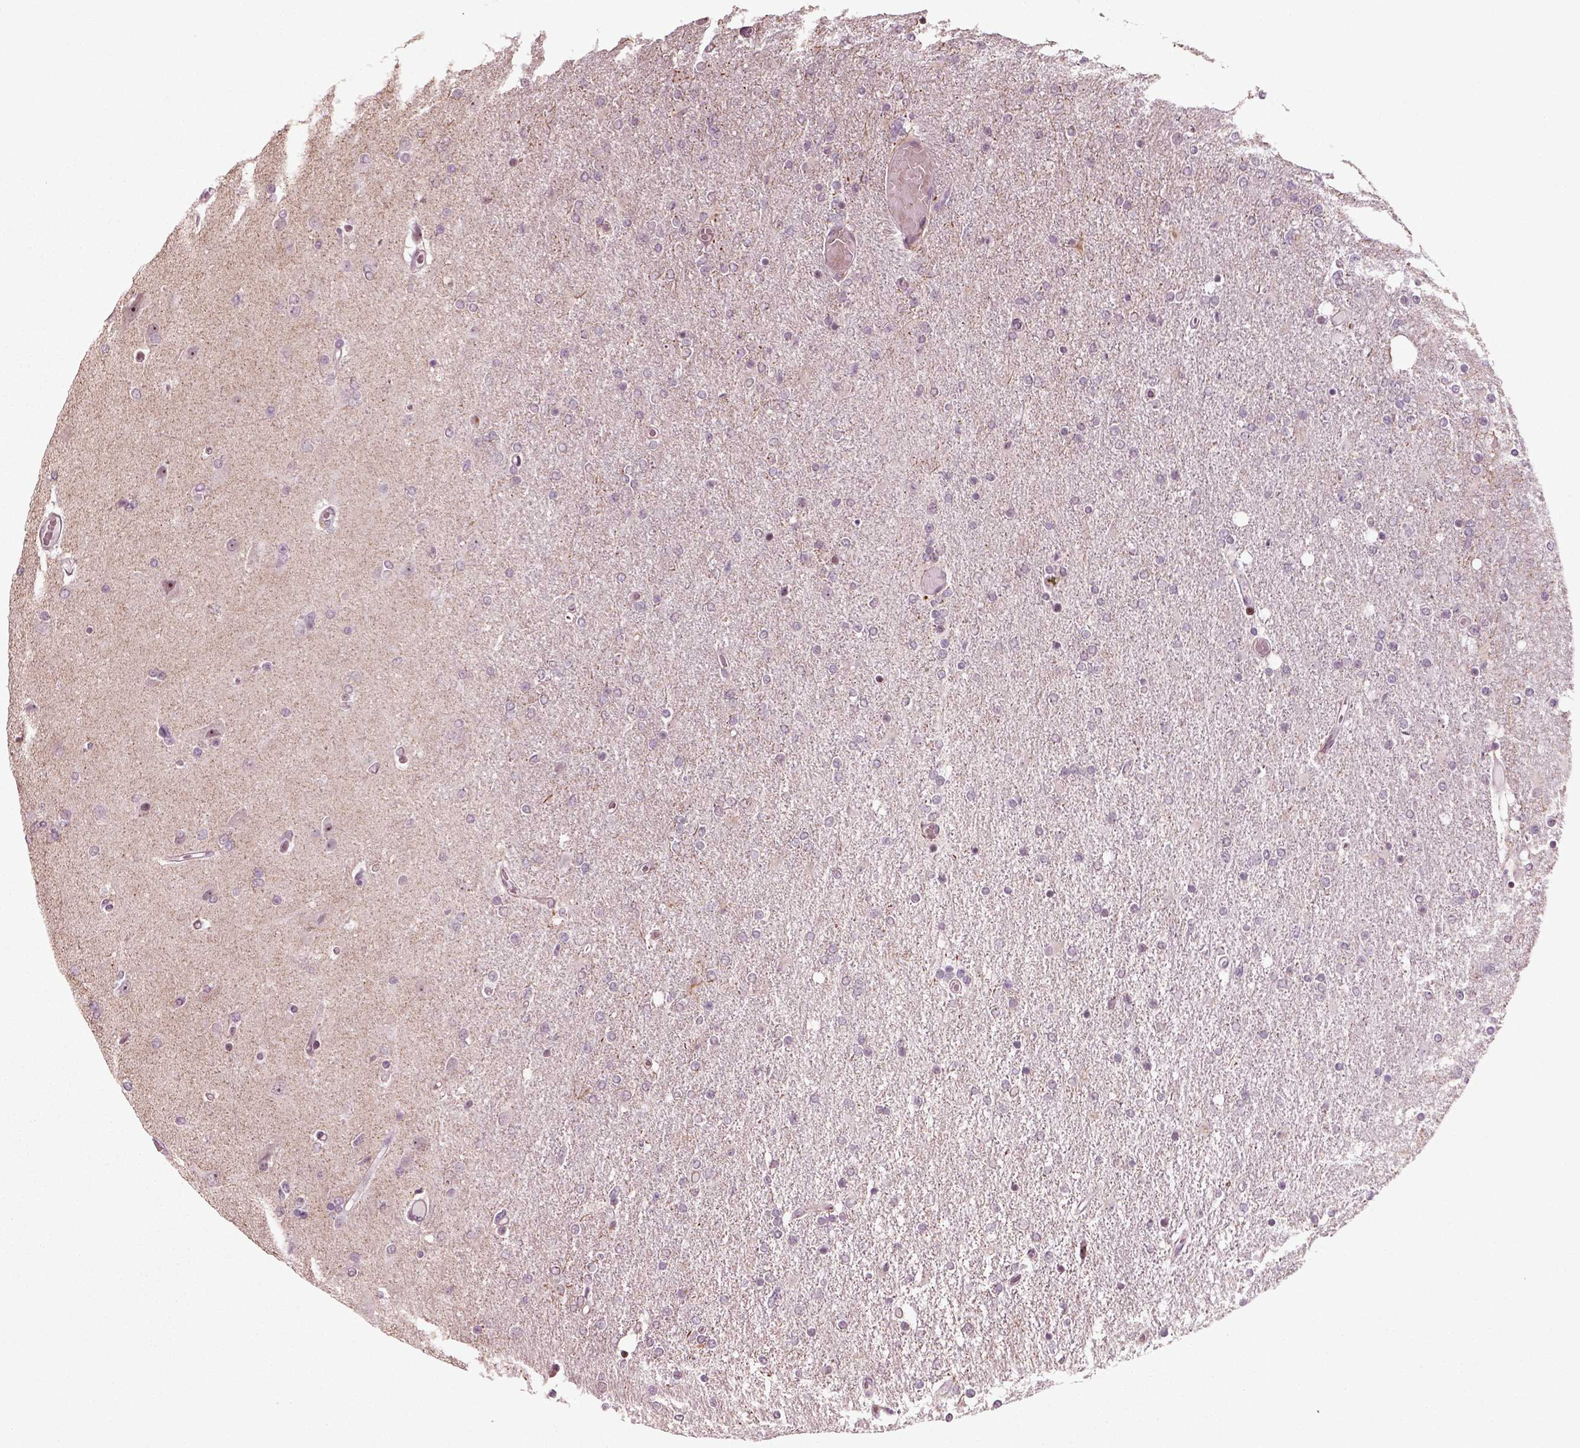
{"staining": {"intensity": "negative", "quantity": "none", "location": "none"}, "tissue": "glioma", "cell_type": "Tumor cells", "image_type": "cancer", "snomed": [{"axis": "morphology", "description": "Glioma, malignant, High grade"}, {"axis": "topography", "description": "Cerebral cortex"}], "caption": "There is no significant expression in tumor cells of glioma.", "gene": "CDC14A", "patient": {"sex": "male", "age": 70}}